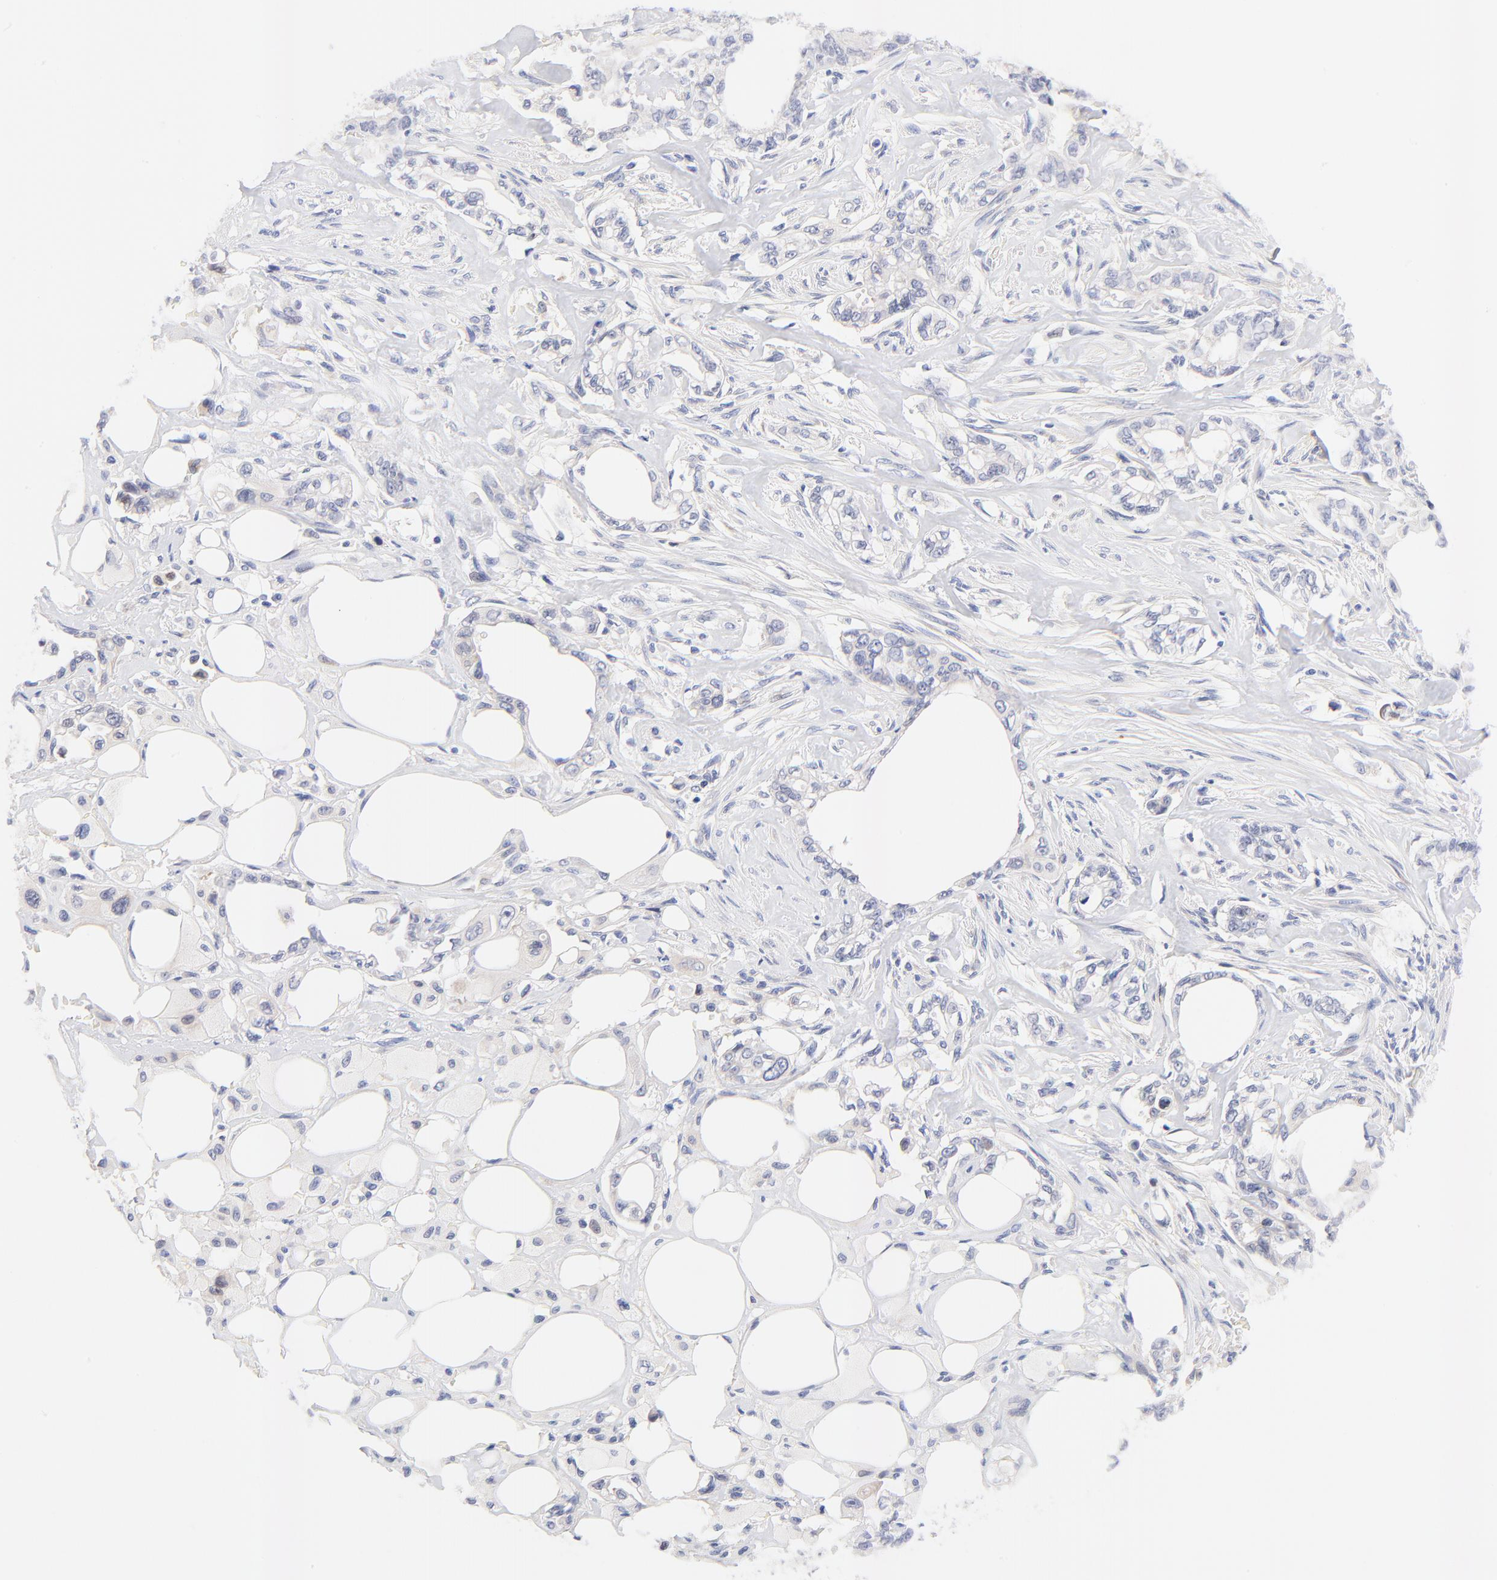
{"staining": {"intensity": "weak", "quantity": "25%-75%", "location": "cytoplasmic/membranous"}, "tissue": "pancreatic cancer", "cell_type": "Tumor cells", "image_type": "cancer", "snomed": [{"axis": "morphology", "description": "Normal tissue, NOS"}, {"axis": "topography", "description": "Pancreas"}], "caption": "Weak cytoplasmic/membranous protein positivity is seen in about 25%-75% of tumor cells in pancreatic cancer. (Brightfield microscopy of DAB IHC at high magnification).", "gene": "AFF2", "patient": {"sex": "male", "age": 42}}